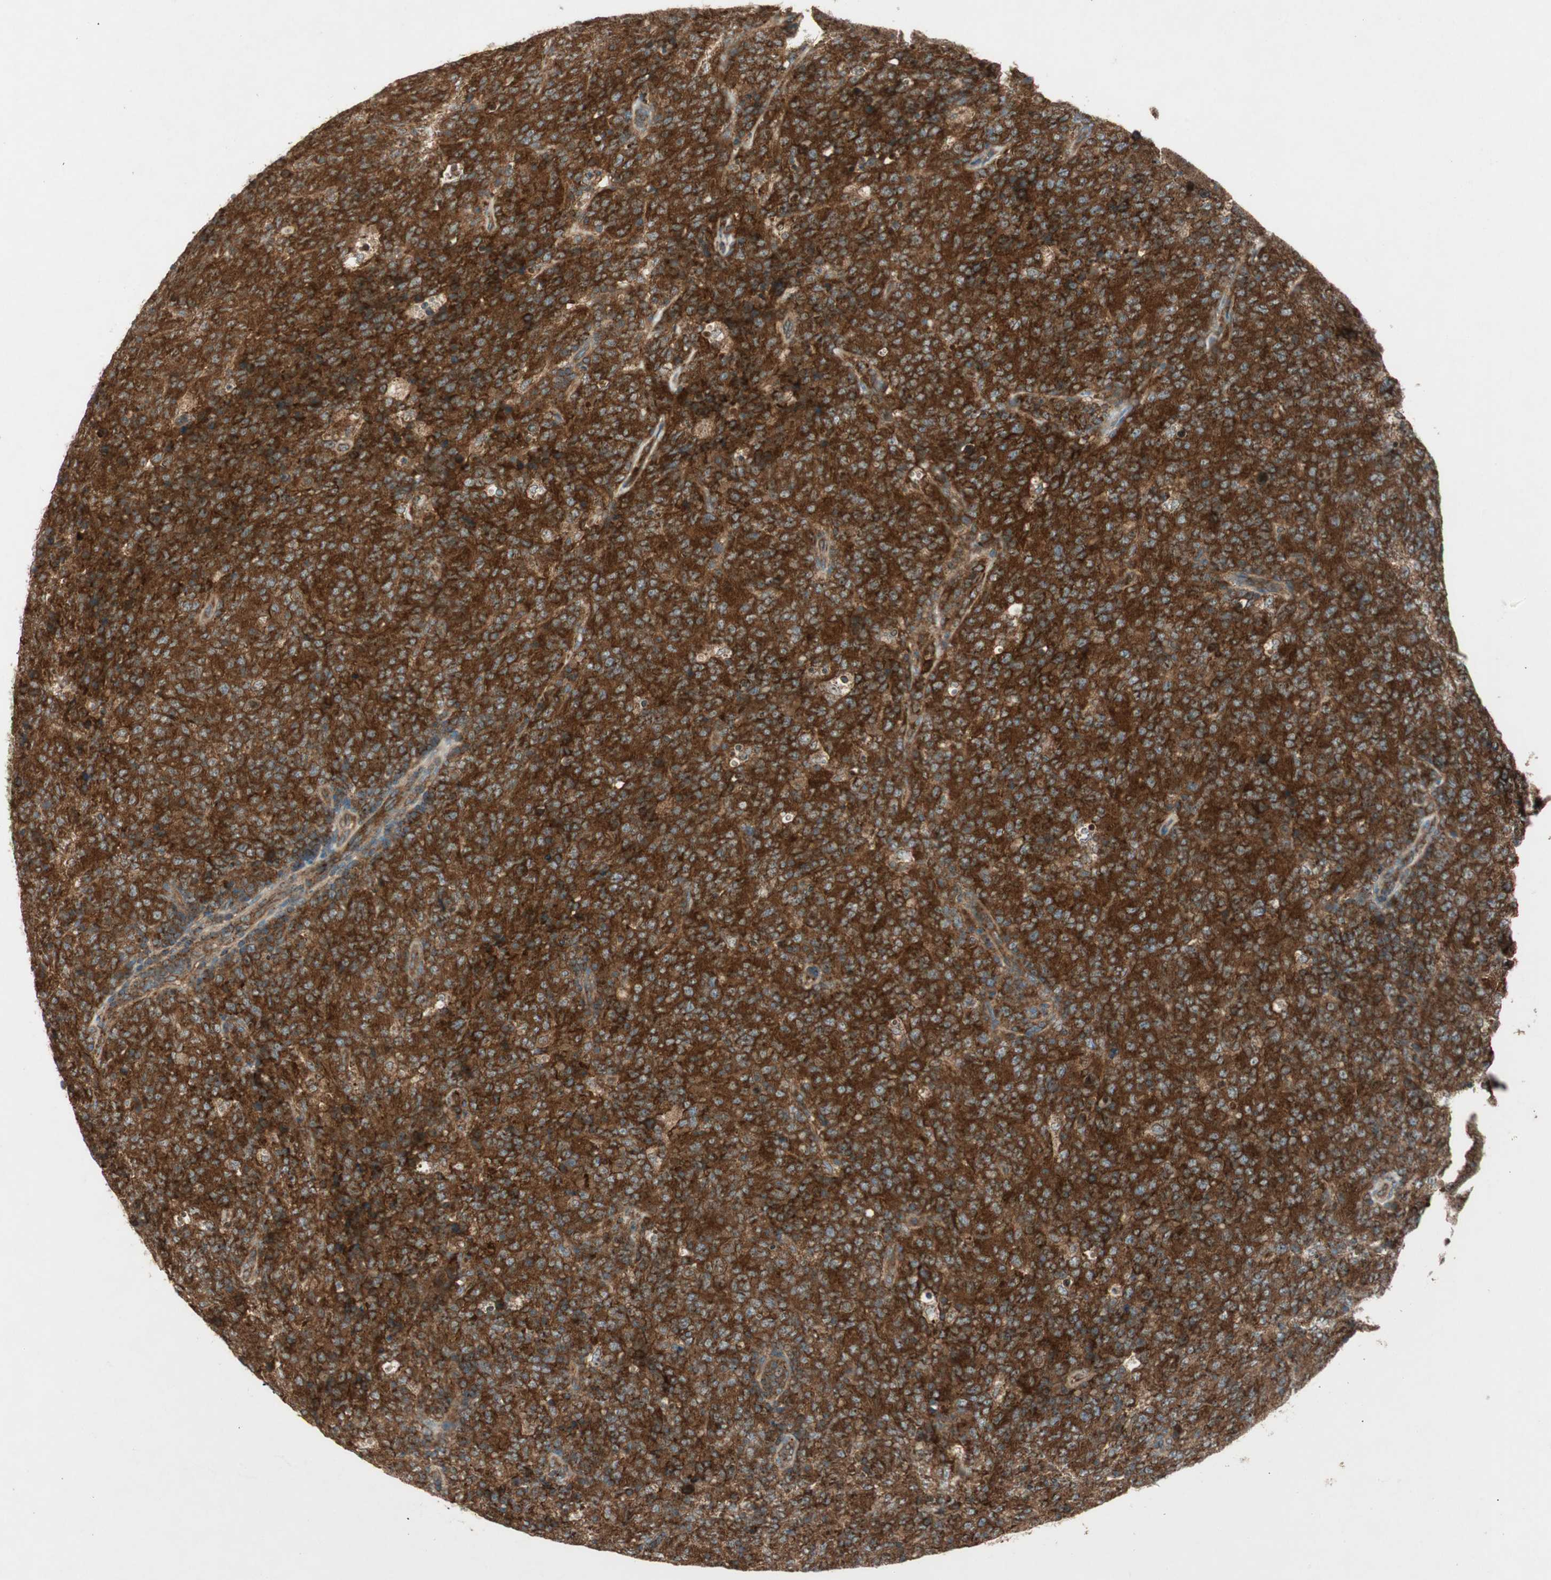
{"staining": {"intensity": "strong", "quantity": ">75%", "location": "cytoplasmic/membranous"}, "tissue": "lymphoma", "cell_type": "Tumor cells", "image_type": "cancer", "snomed": [{"axis": "morphology", "description": "Malignant lymphoma, non-Hodgkin's type, High grade"}, {"axis": "topography", "description": "Tonsil"}], "caption": "This photomicrograph demonstrates malignant lymphoma, non-Hodgkin's type (high-grade) stained with immunohistochemistry to label a protein in brown. The cytoplasmic/membranous of tumor cells show strong positivity for the protein. Nuclei are counter-stained blue.", "gene": "CHADL", "patient": {"sex": "female", "age": 36}}